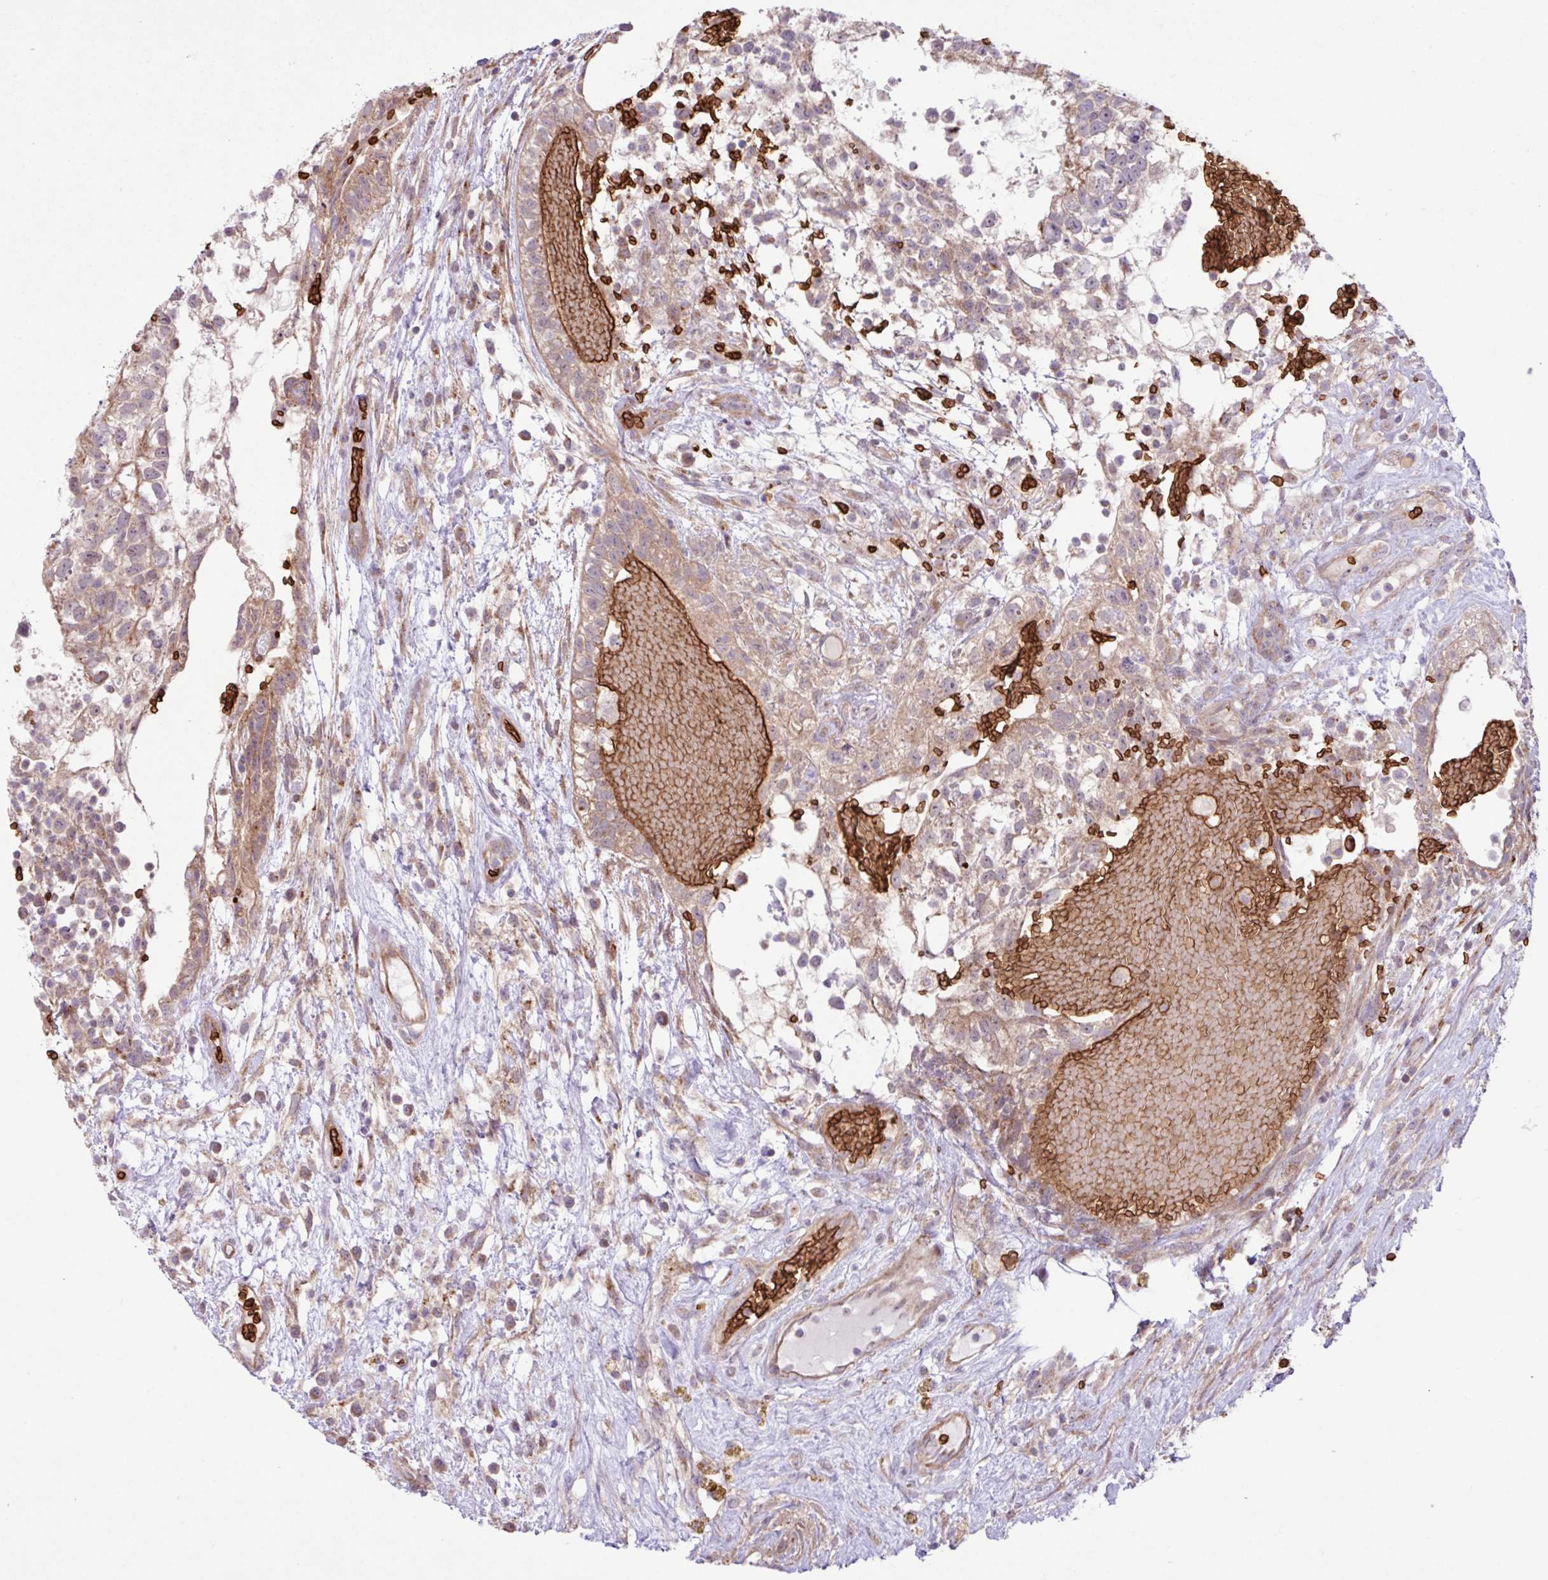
{"staining": {"intensity": "weak", "quantity": "25%-75%", "location": "cytoplasmic/membranous"}, "tissue": "testis cancer", "cell_type": "Tumor cells", "image_type": "cancer", "snomed": [{"axis": "morphology", "description": "Normal tissue, NOS"}, {"axis": "morphology", "description": "Carcinoma, Embryonal, NOS"}, {"axis": "topography", "description": "Testis"}], "caption": "Tumor cells reveal weak cytoplasmic/membranous expression in approximately 25%-75% of cells in embryonal carcinoma (testis).", "gene": "RAD21L1", "patient": {"sex": "male", "age": 32}}